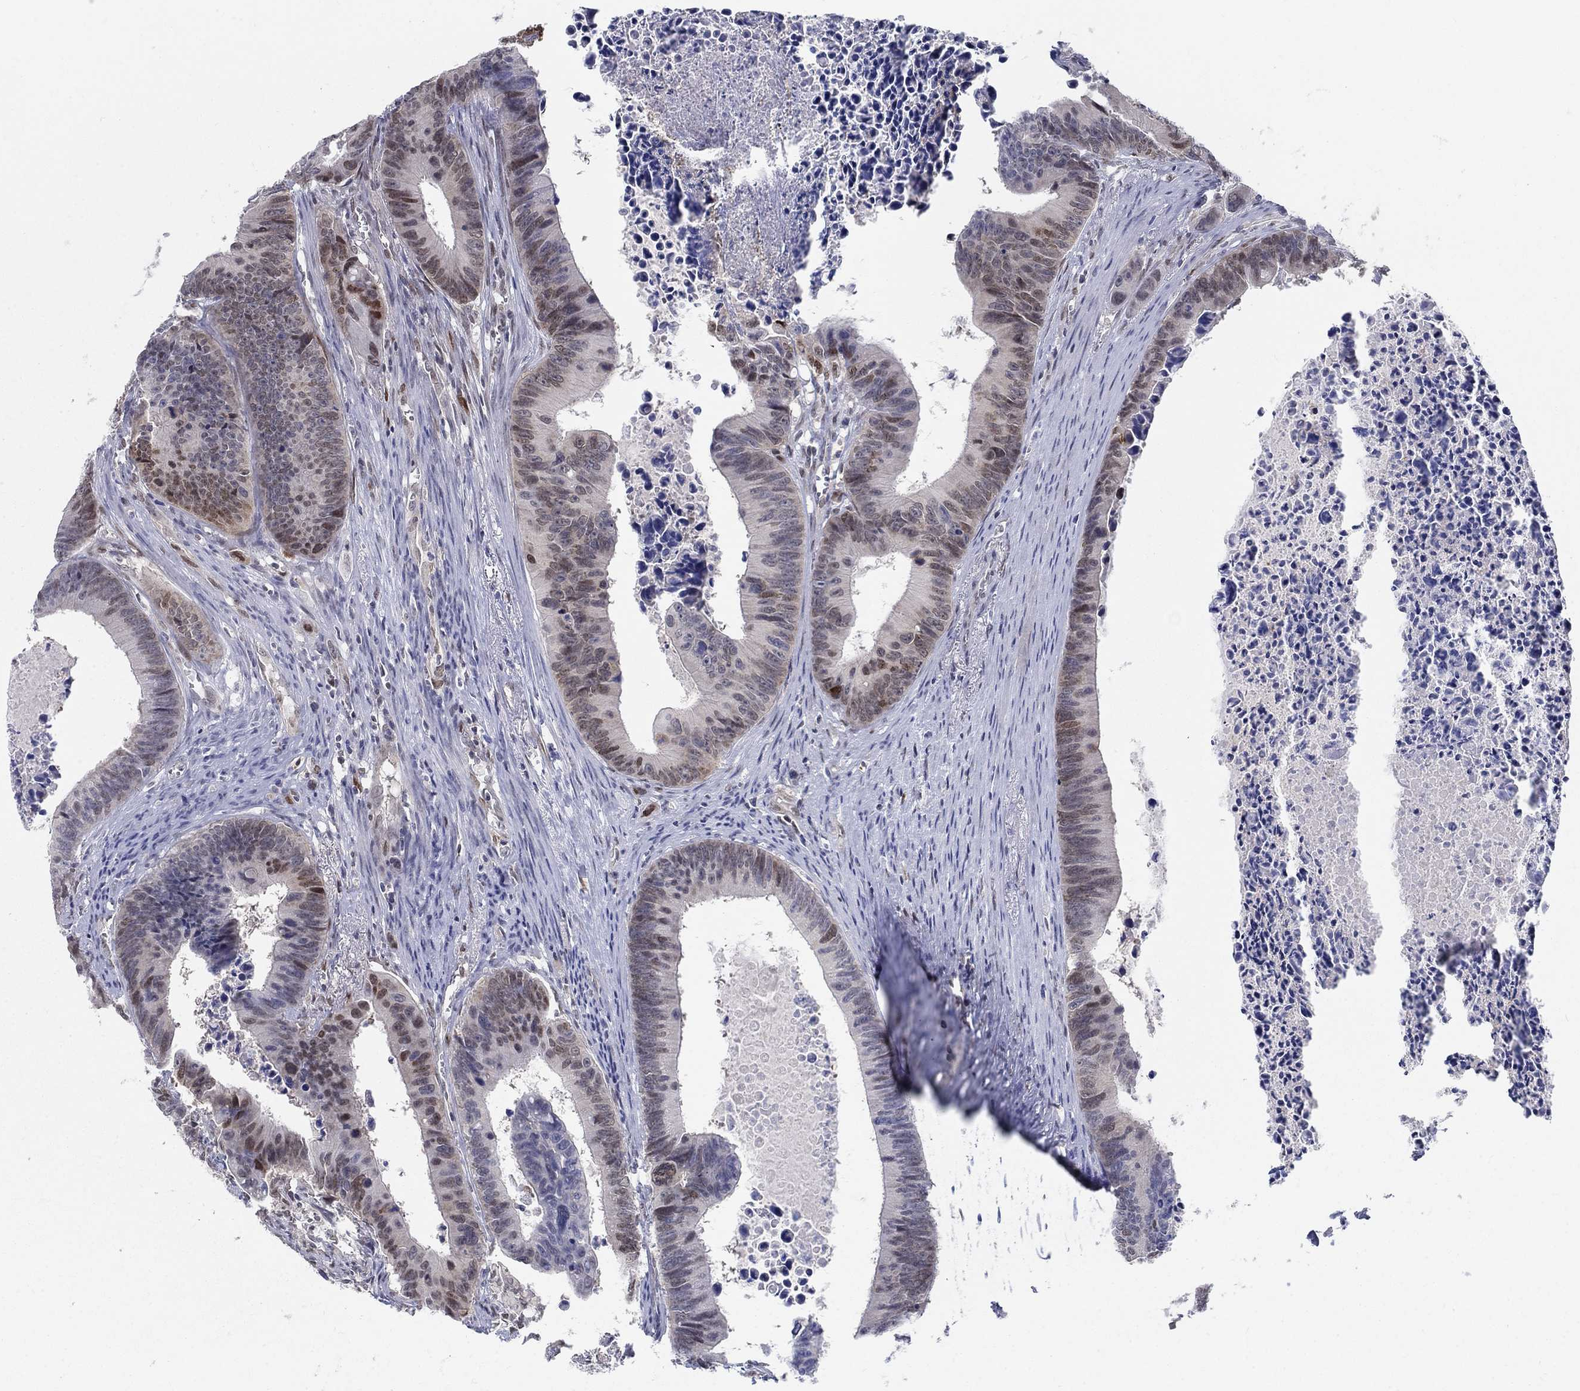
{"staining": {"intensity": "strong", "quantity": "25%-75%", "location": "nuclear"}, "tissue": "colorectal cancer", "cell_type": "Tumor cells", "image_type": "cancer", "snomed": [{"axis": "morphology", "description": "Adenocarcinoma, NOS"}, {"axis": "topography", "description": "Colon"}], "caption": "Protein analysis of adenocarcinoma (colorectal) tissue shows strong nuclear expression in about 25%-75% of tumor cells.", "gene": "CENPE", "patient": {"sex": "female", "age": 87}}